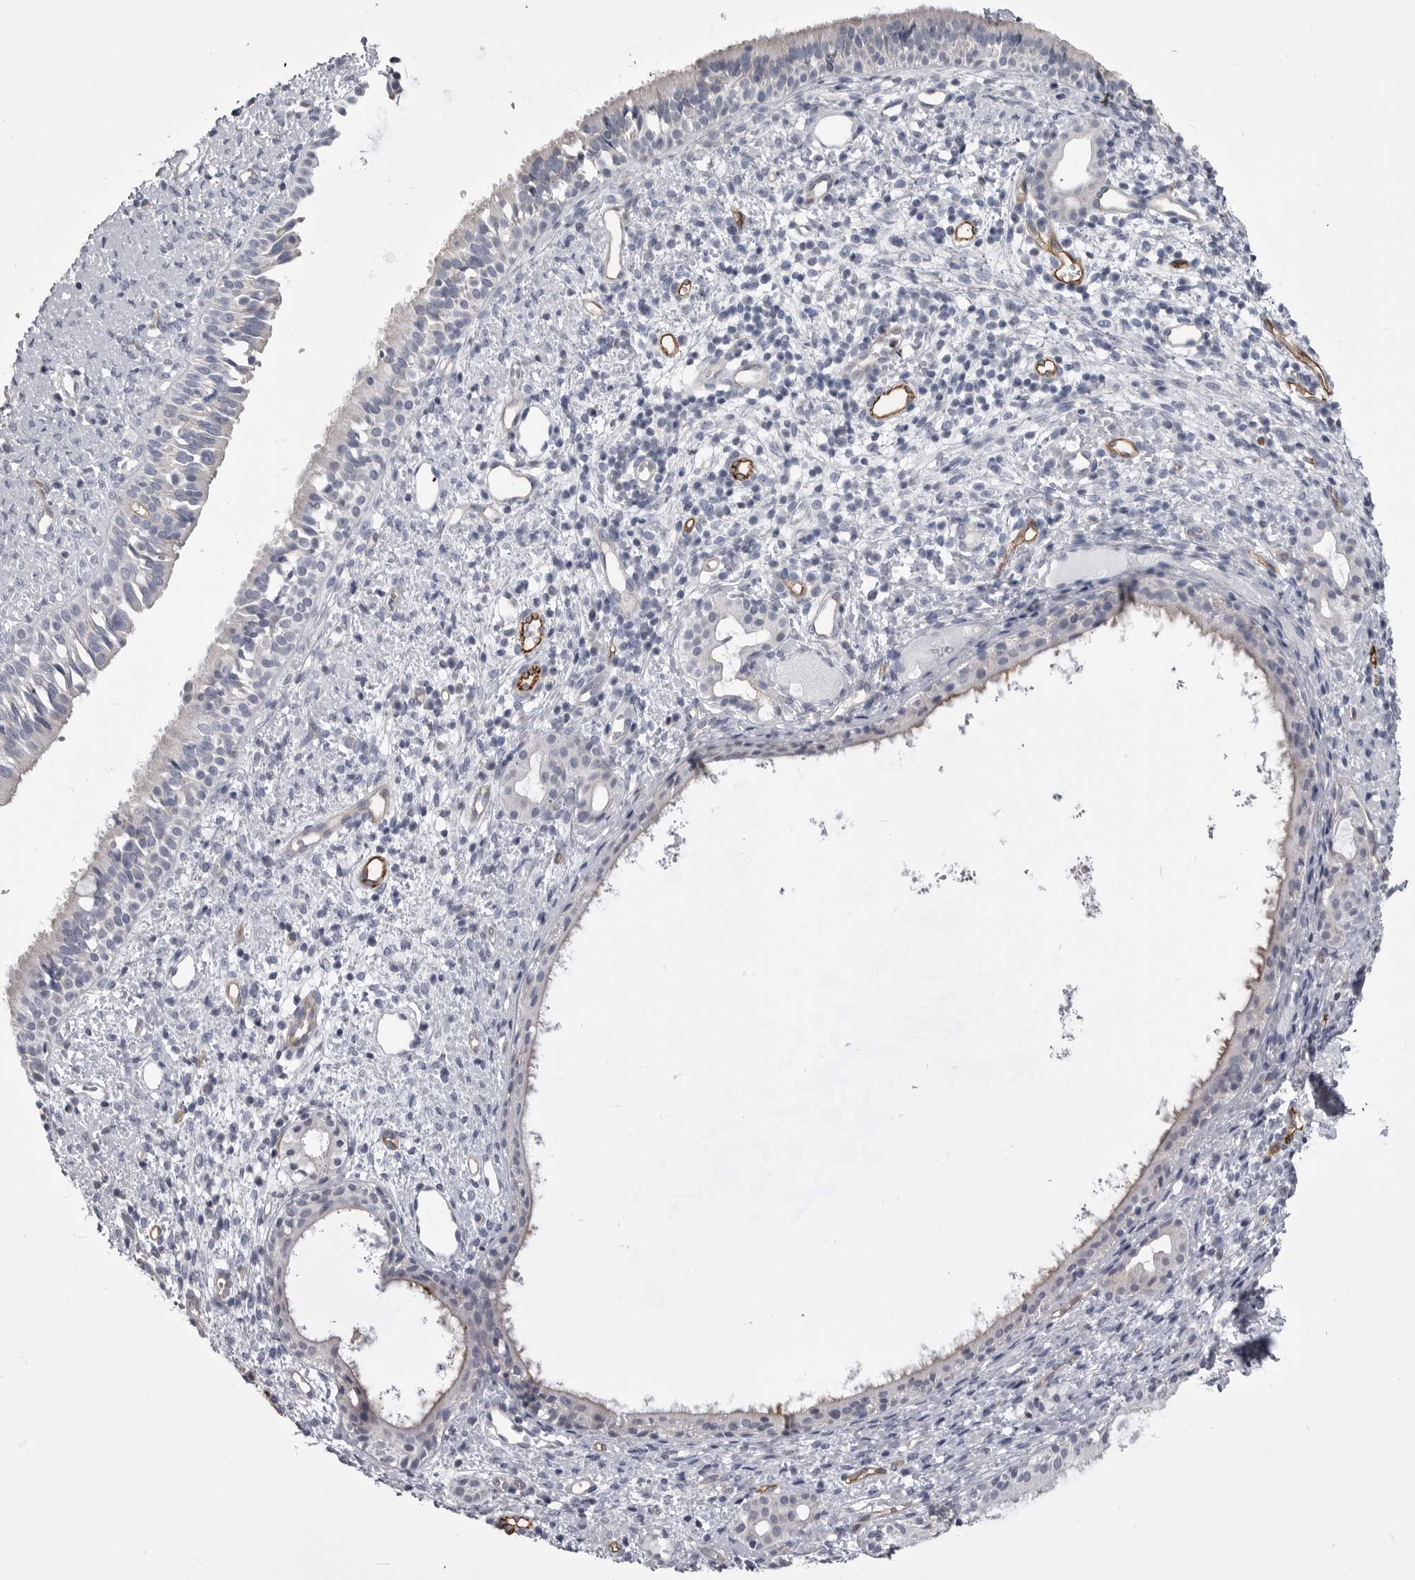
{"staining": {"intensity": "negative", "quantity": "none", "location": "none"}, "tissue": "nasopharynx", "cell_type": "Respiratory epithelial cells", "image_type": "normal", "snomed": [{"axis": "morphology", "description": "Normal tissue, NOS"}, {"axis": "topography", "description": "Nasopharynx"}], "caption": "Immunohistochemistry histopathology image of unremarkable nasopharynx stained for a protein (brown), which shows no positivity in respiratory epithelial cells.", "gene": "OPLAH", "patient": {"sex": "male", "age": 22}}